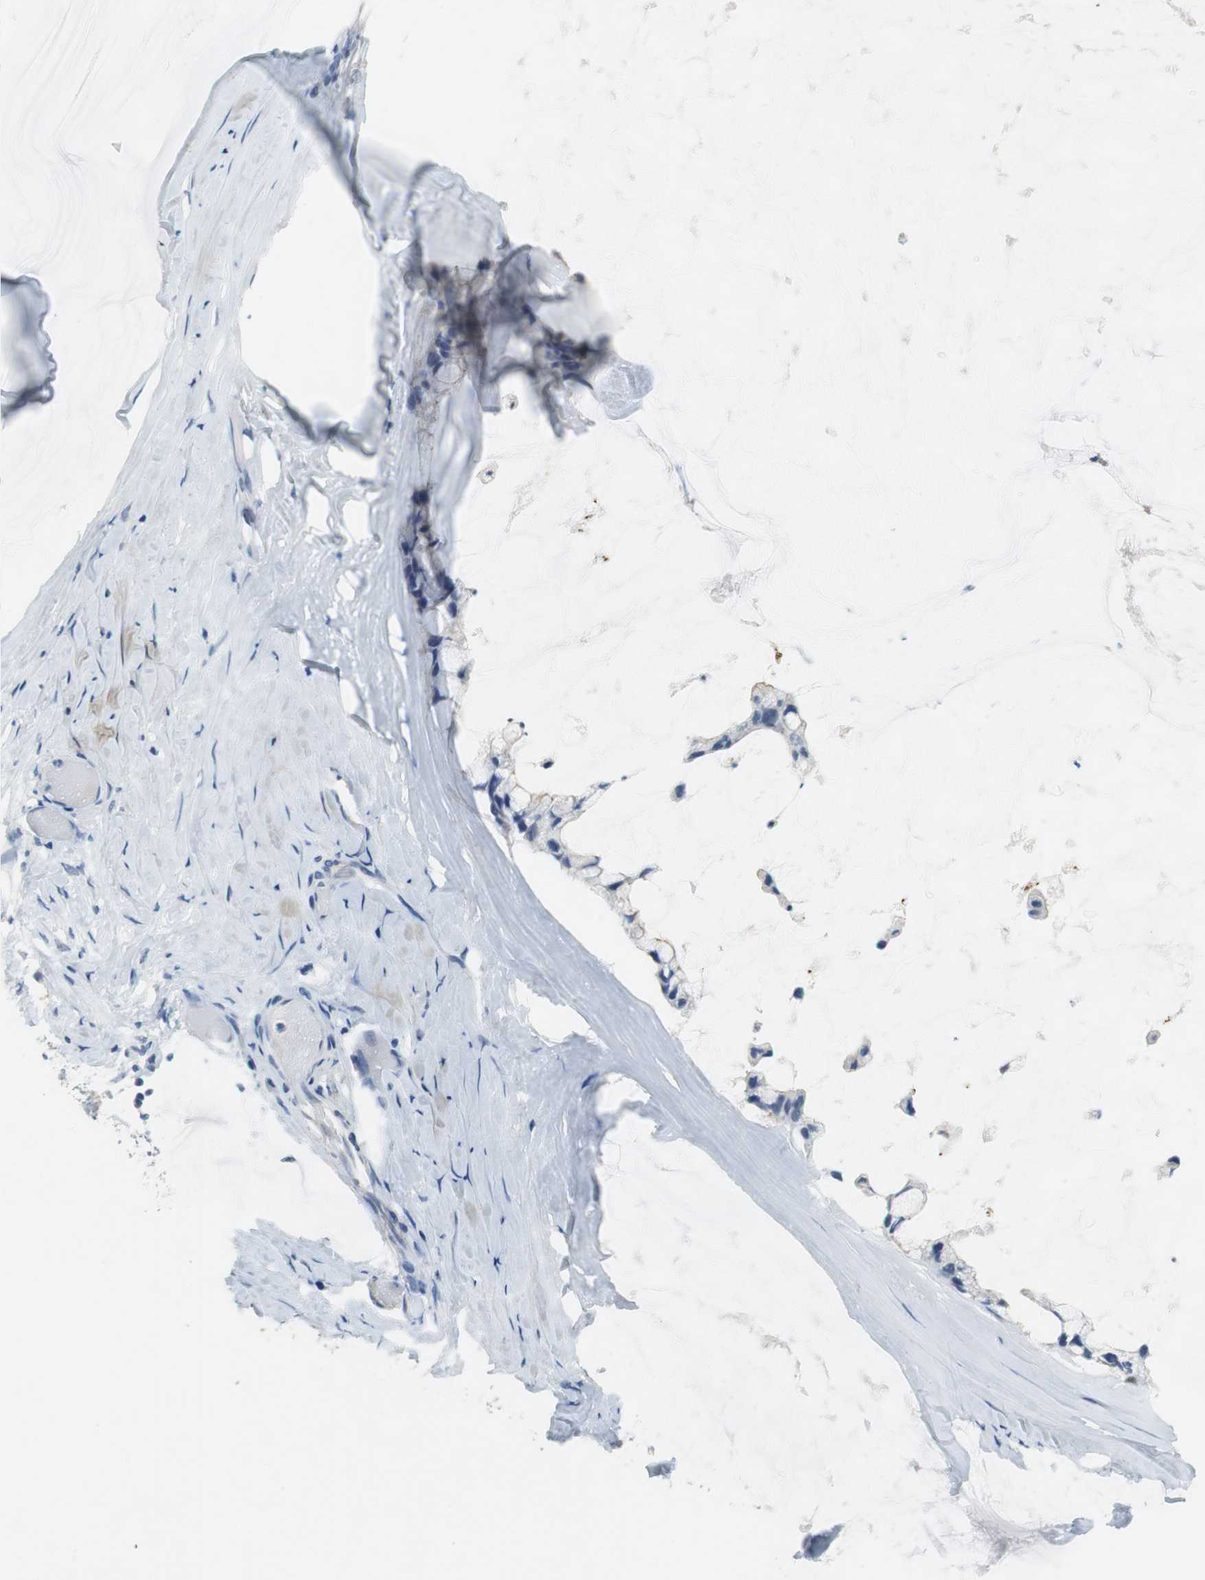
{"staining": {"intensity": "negative", "quantity": "none", "location": "none"}, "tissue": "ovarian cancer", "cell_type": "Tumor cells", "image_type": "cancer", "snomed": [{"axis": "morphology", "description": "Cystadenocarcinoma, mucinous, NOS"}, {"axis": "topography", "description": "Ovary"}], "caption": "The image reveals no significant staining in tumor cells of ovarian mucinous cystadenocarcinoma. (Stains: DAB (3,3'-diaminobenzidine) immunohistochemistry with hematoxylin counter stain, Microscopy: brightfield microscopy at high magnification).", "gene": "MUC7", "patient": {"sex": "female", "age": 39}}